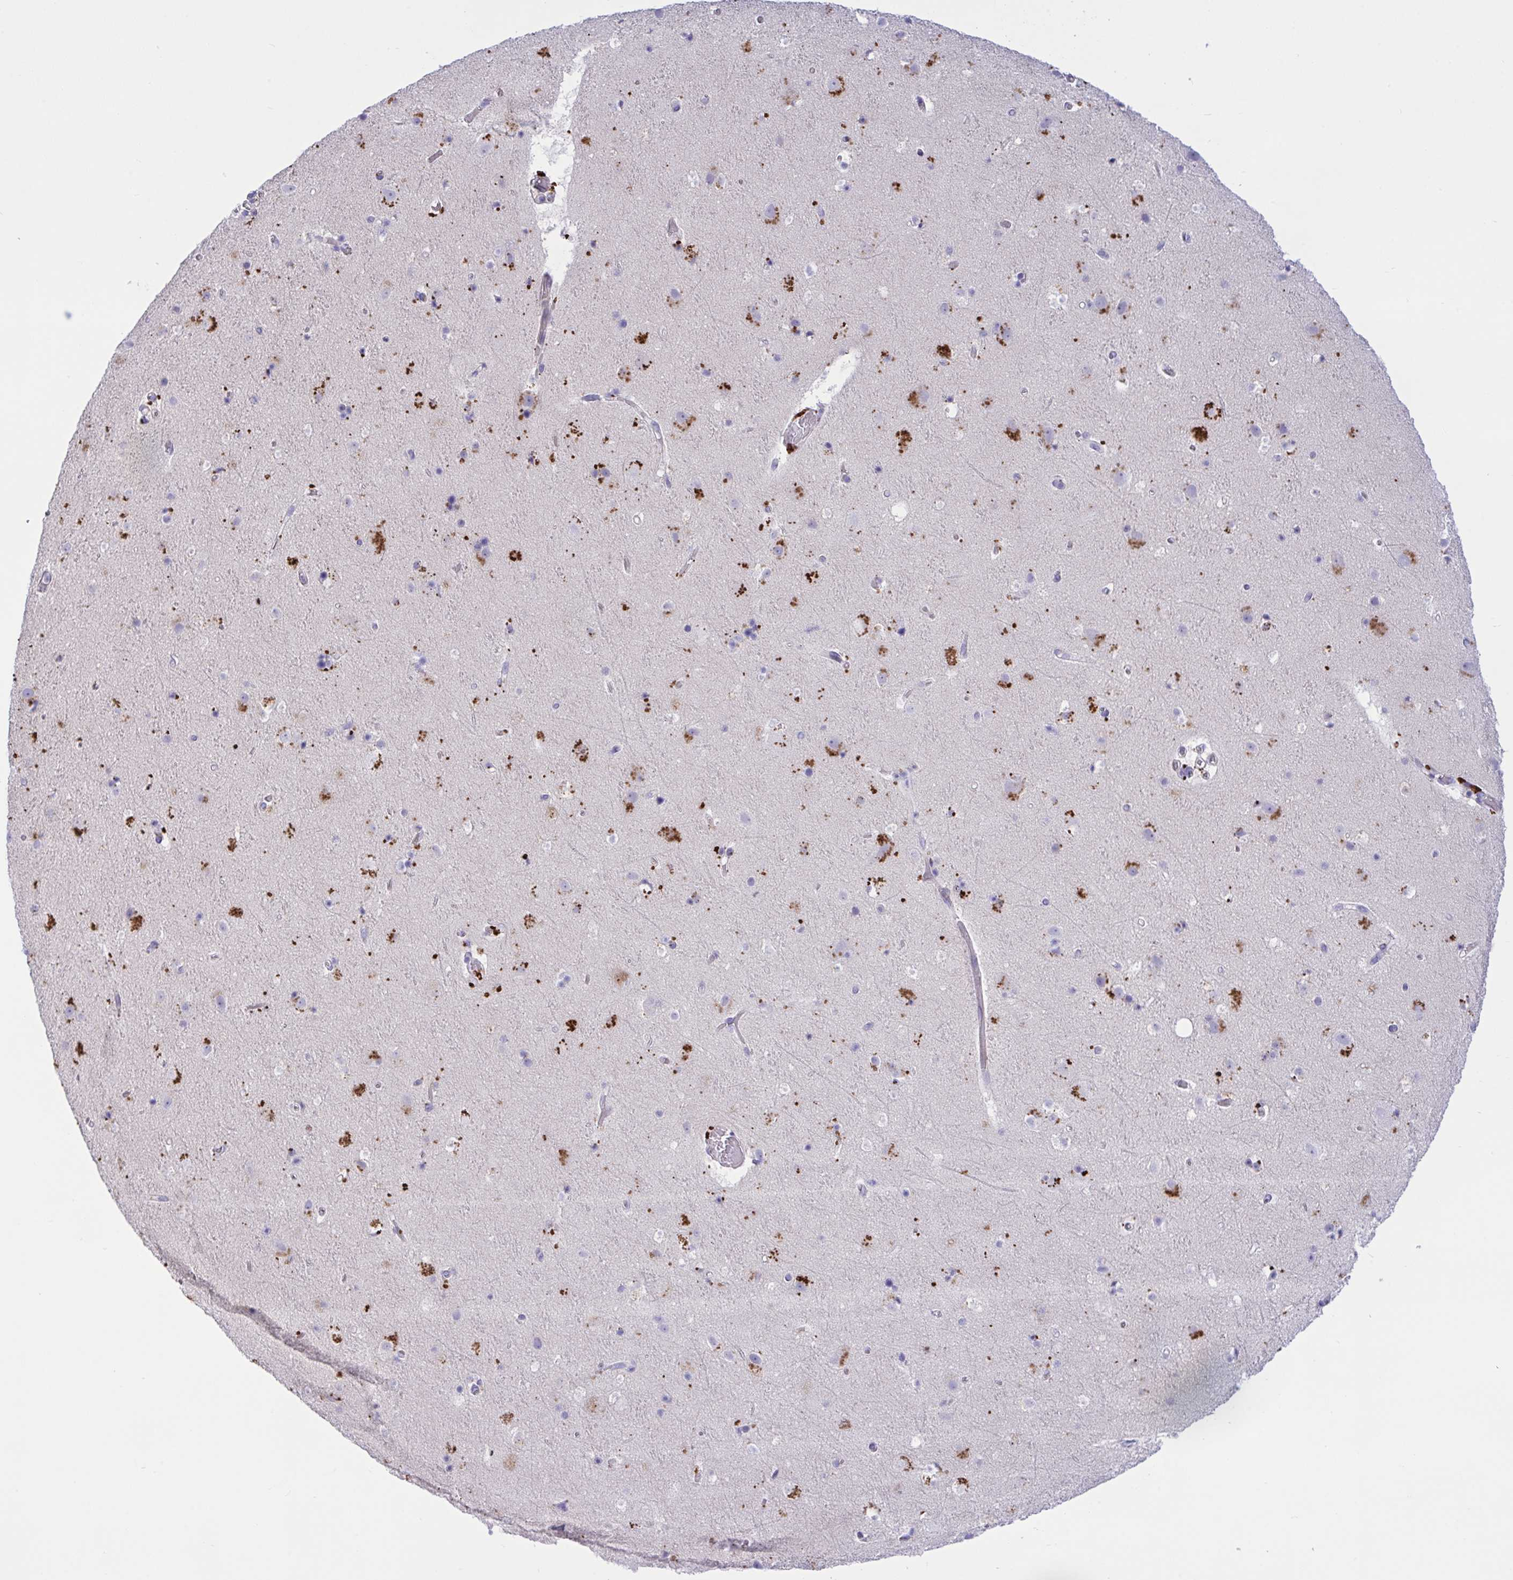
{"staining": {"intensity": "strong", "quantity": "<25%", "location": "cytoplasmic/membranous"}, "tissue": "cerebral cortex", "cell_type": "Endothelial cells", "image_type": "normal", "snomed": [{"axis": "morphology", "description": "Normal tissue, NOS"}, {"axis": "topography", "description": "Cerebral cortex"}], "caption": "High-power microscopy captured an IHC micrograph of benign cerebral cortex, revealing strong cytoplasmic/membranous expression in approximately <25% of endothelial cells. (IHC, brightfield microscopy, high magnification).", "gene": "WDR97", "patient": {"sex": "female", "age": 42}}